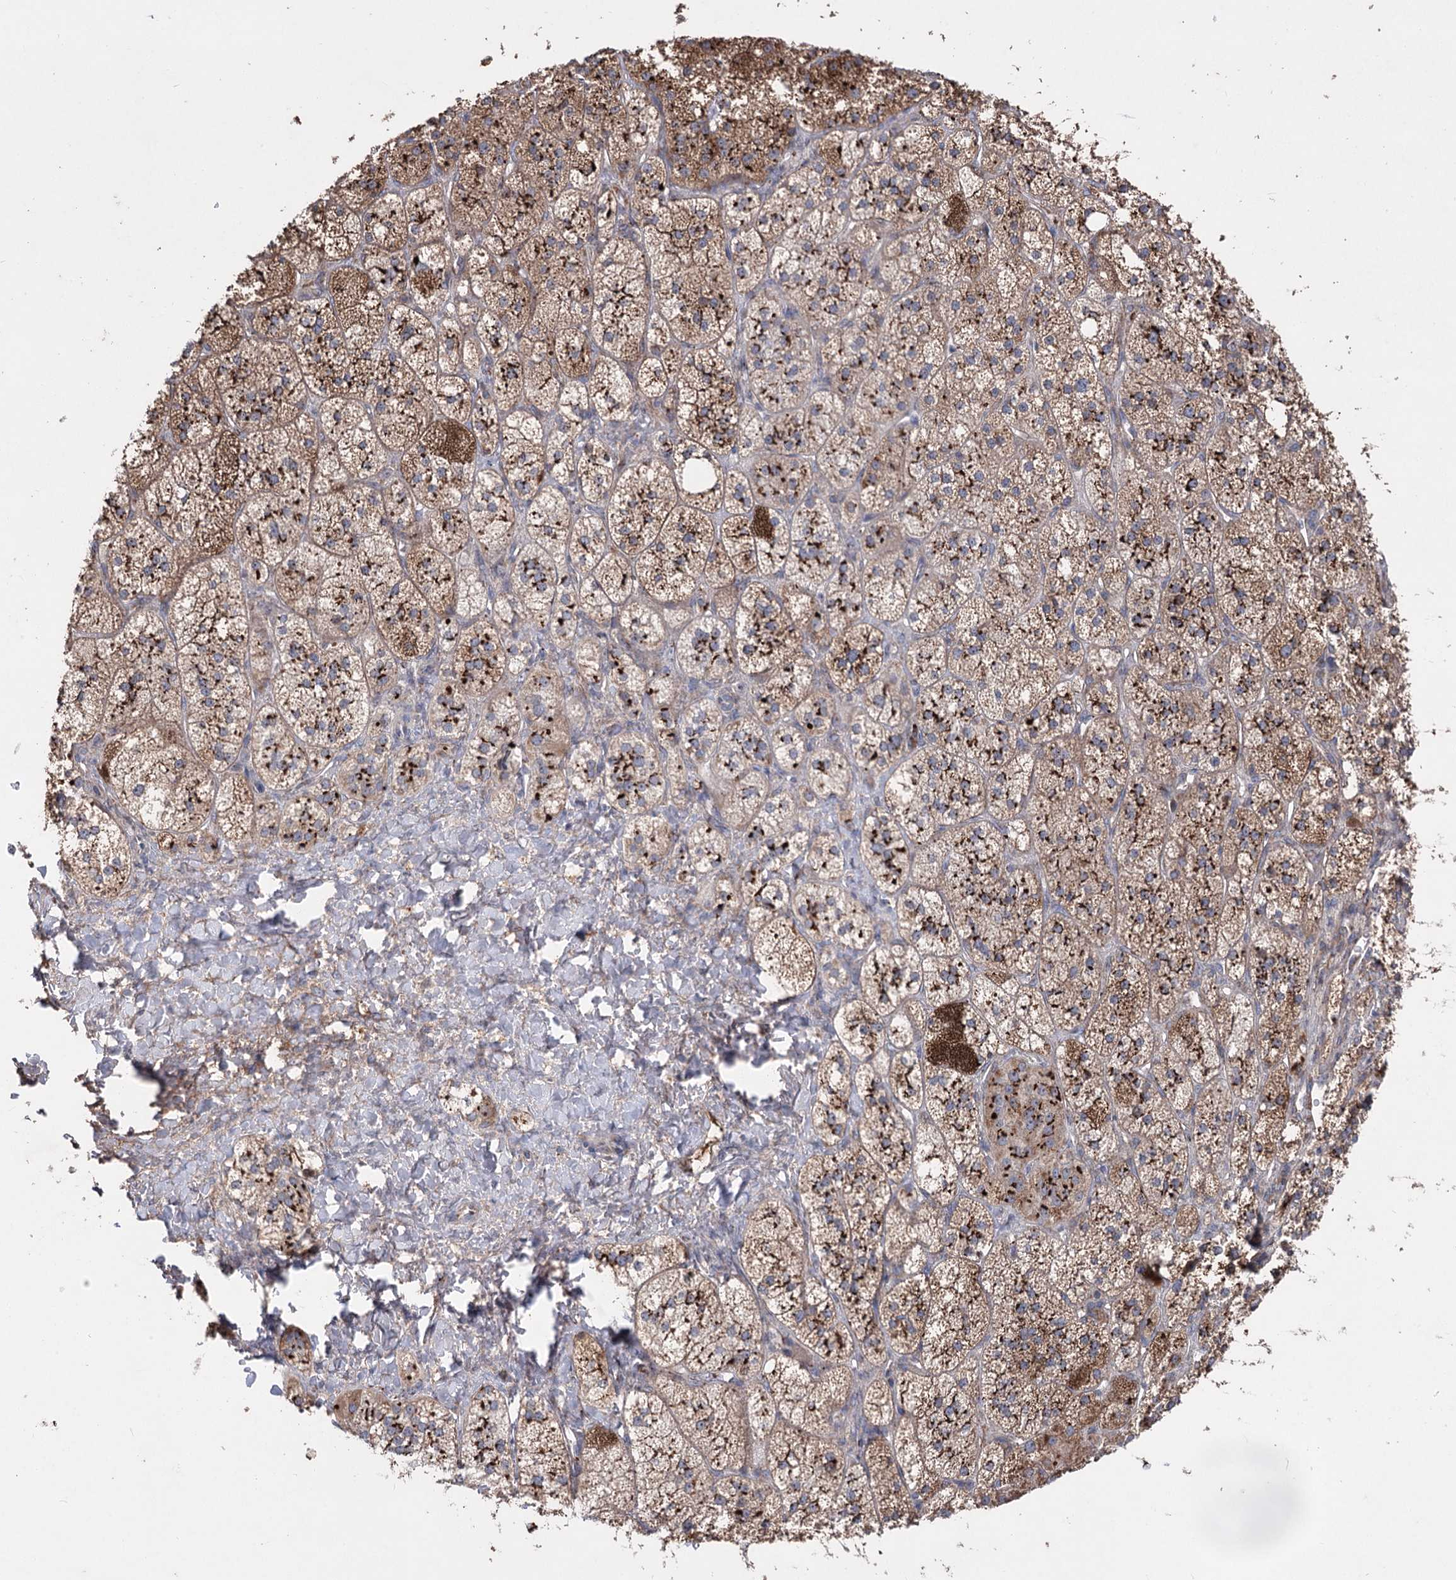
{"staining": {"intensity": "strong", "quantity": ">75%", "location": "cytoplasmic/membranous"}, "tissue": "adrenal gland", "cell_type": "Glandular cells", "image_type": "normal", "snomed": [{"axis": "morphology", "description": "Normal tissue, NOS"}, {"axis": "topography", "description": "Adrenal gland"}], "caption": "Immunohistochemistry (IHC) staining of benign adrenal gland, which demonstrates high levels of strong cytoplasmic/membranous positivity in about >75% of glandular cells indicating strong cytoplasmic/membranous protein staining. The staining was performed using DAB (brown) for protein detection and nuclei were counterstained in hematoxylin (blue).", "gene": "ARHGAP20", "patient": {"sex": "male", "age": 61}}